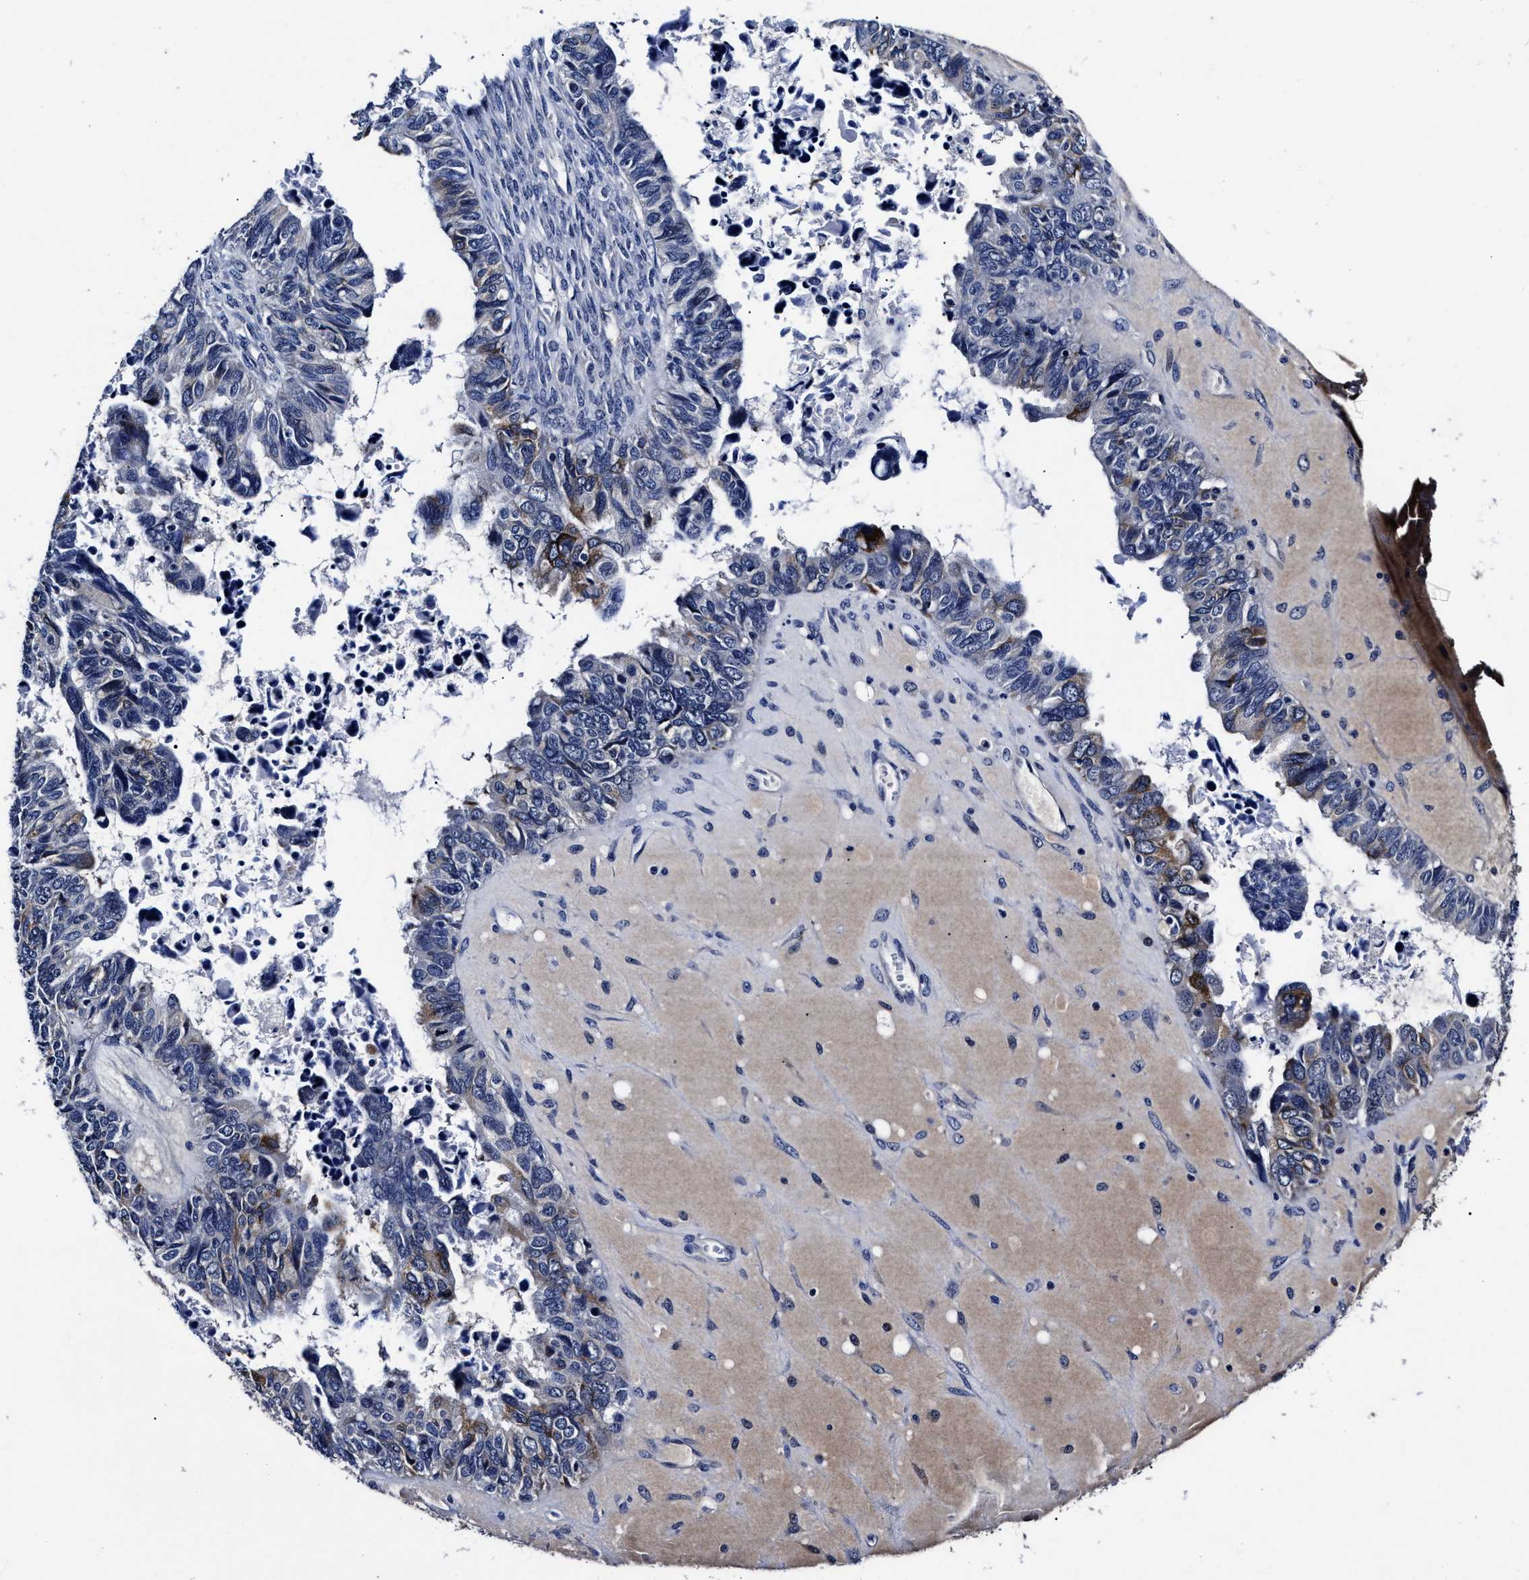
{"staining": {"intensity": "strong", "quantity": "<25%", "location": "cytoplasmic/membranous"}, "tissue": "ovarian cancer", "cell_type": "Tumor cells", "image_type": "cancer", "snomed": [{"axis": "morphology", "description": "Cystadenocarcinoma, serous, NOS"}, {"axis": "topography", "description": "Ovary"}], "caption": "A high-resolution histopathology image shows immunohistochemistry staining of ovarian cancer, which exhibits strong cytoplasmic/membranous positivity in about <25% of tumor cells. The protein of interest is stained brown, and the nuclei are stained in blue (DAB (3,3'-diaminobenzidine) IHC with brightfield microscopy, high magnification).", "gene": "OLFML2A", "patient": {"sex": "female", "age": 79}}